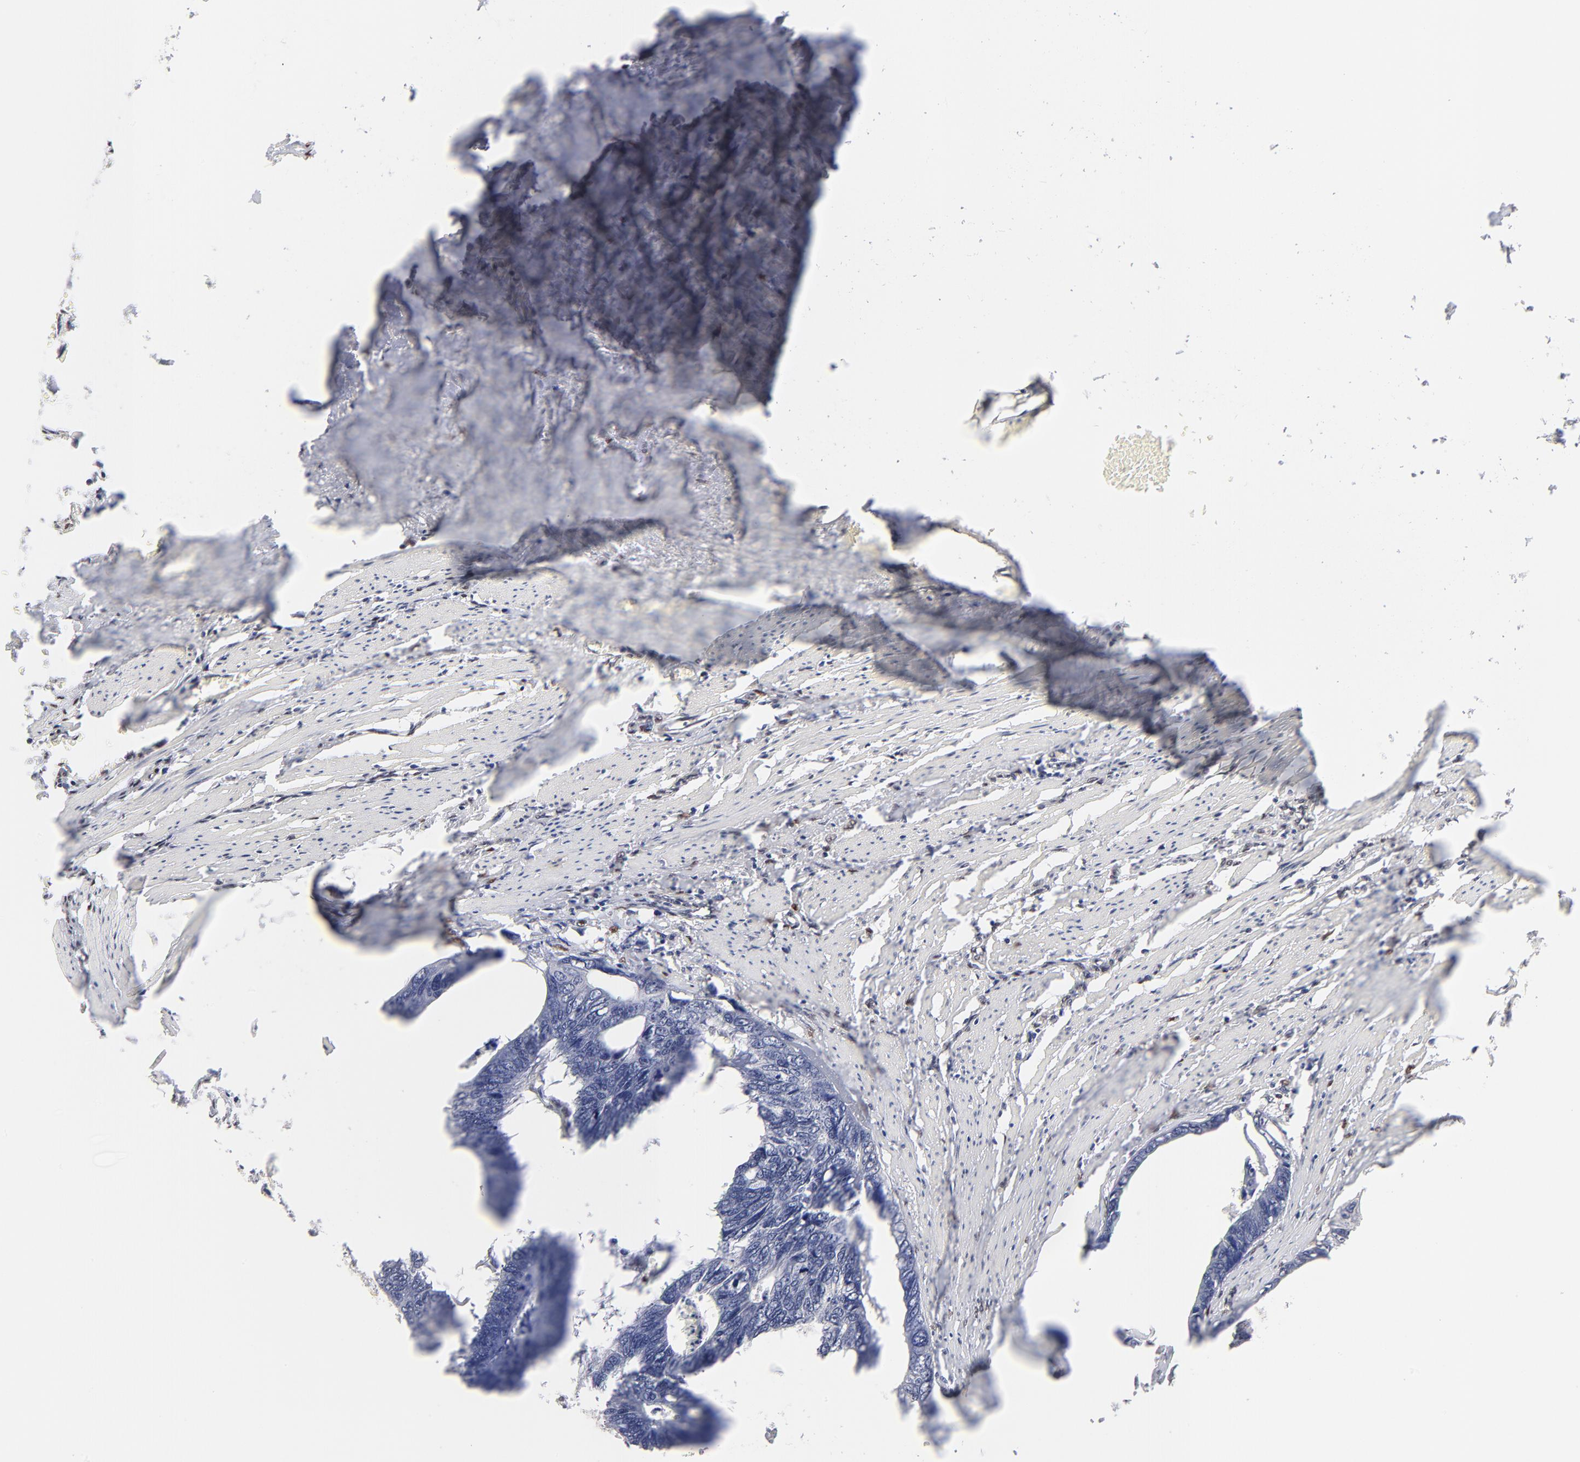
{"staining": {"intensity": "negative", "quantity": "none", "location": "none"}, "tissue": "colorectal cancer", "cell_type": "Tumor cells", "image_type": "cancer", "snomed": [{"axis": "morphology", "description": "Adenocarcinoma, NOS"}, {"axis": "topography", "description": "Colon"}], "caption": "Immunohistochemistry (IHC) micrograph of adenocarcinoma (colorectal) stained for a protein (brown), which demonstrates no staining in tumor cells.", "gene": "STAT3", "patient": {"sex": "female", "age": 55}}